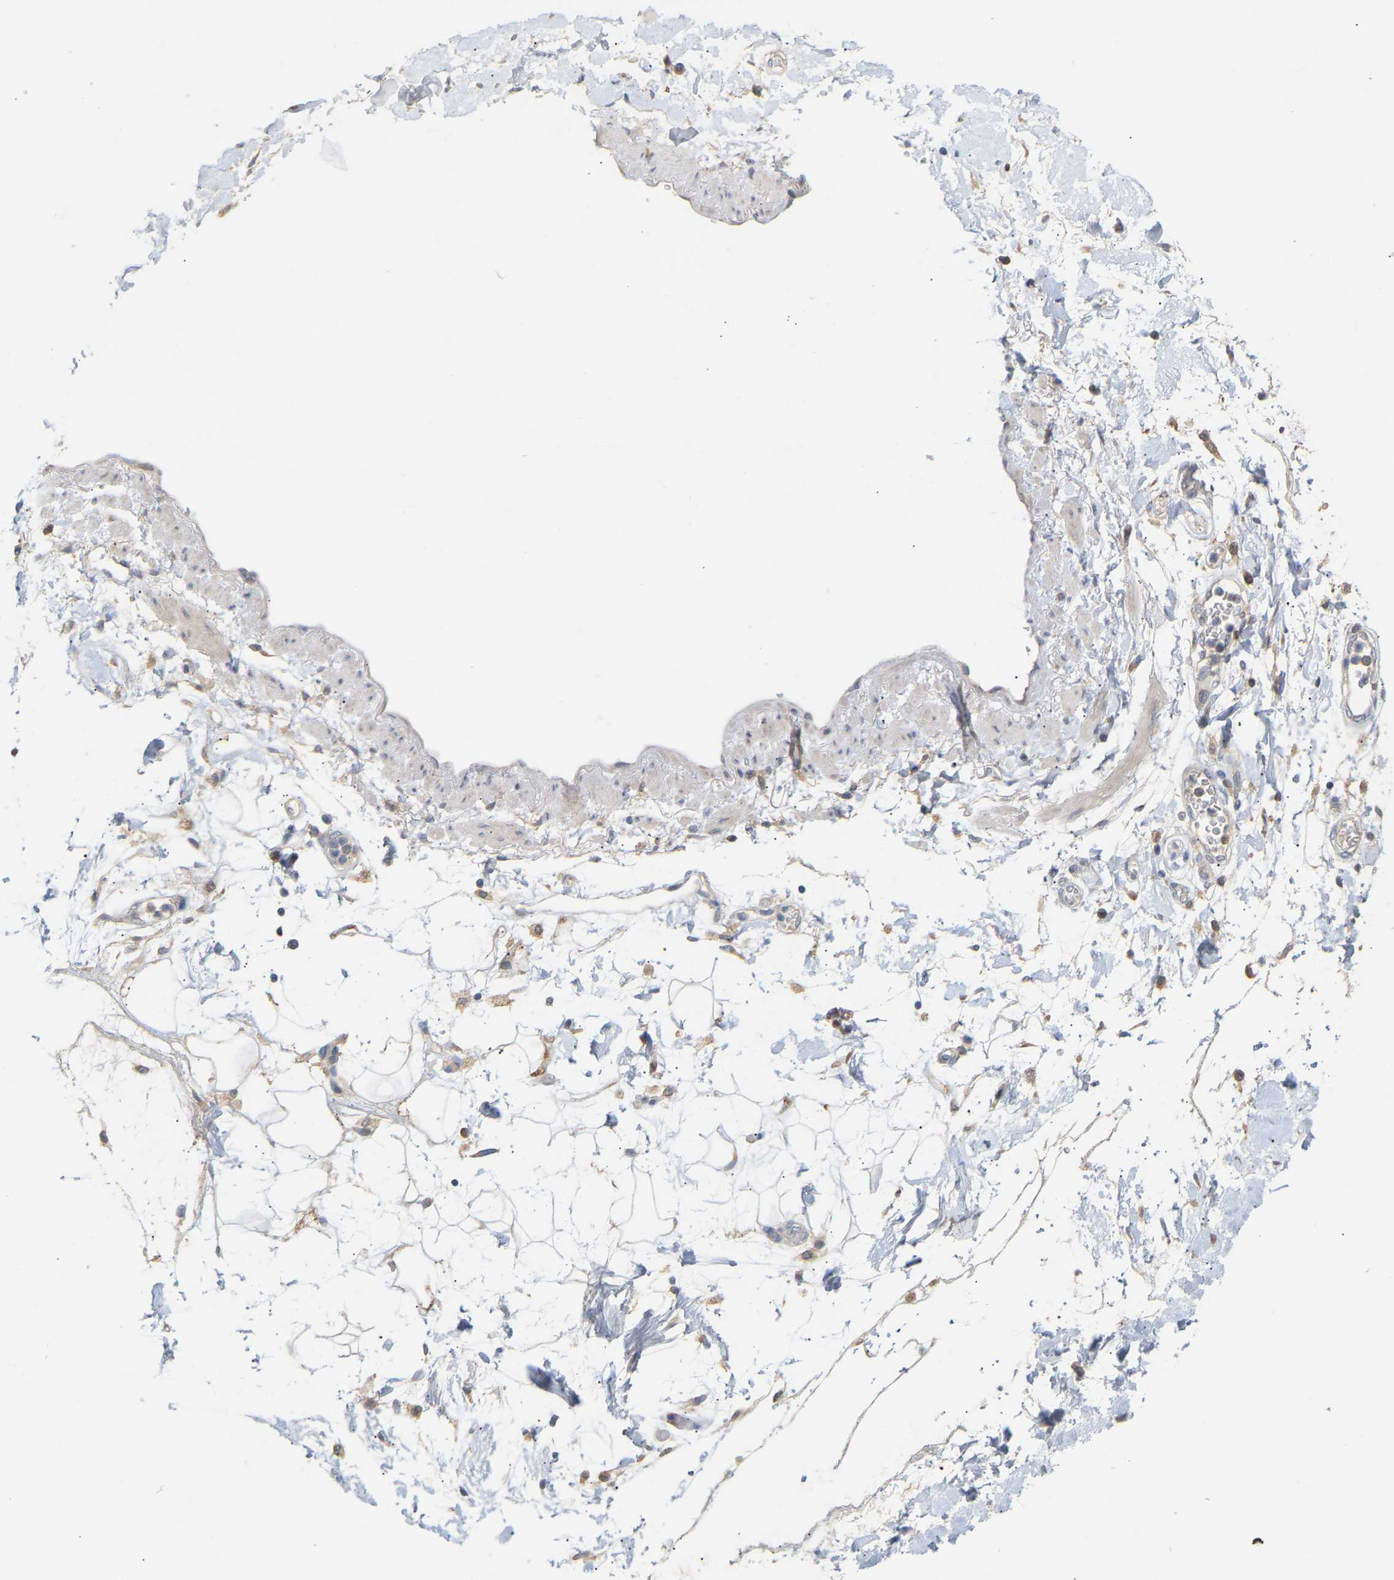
{"staining": {"intensity": "negative", "quantity": "none", "location": "none"}, "tissue": "adipose tissue", "cell_type": "Adipocytes", "image_type": "normal", "snomed": [{"axis": "morphology", "description": "Normal tissue, NOS"}, {"axis": "morphology", "description": "Adenocarcinoma, NOS"}, {"axis": "topography", "description": "Duodenum"}, {"axis": "topography", "description": "Peripheral nerve tissue"}], "caption": "High power microscopy image of an immunohistochemistry micrograph of normal adipose tissue, revealing no significant staining in adipocytes.", "gene": "TPMT", "patient": {"sex": "female", "age": 60}}